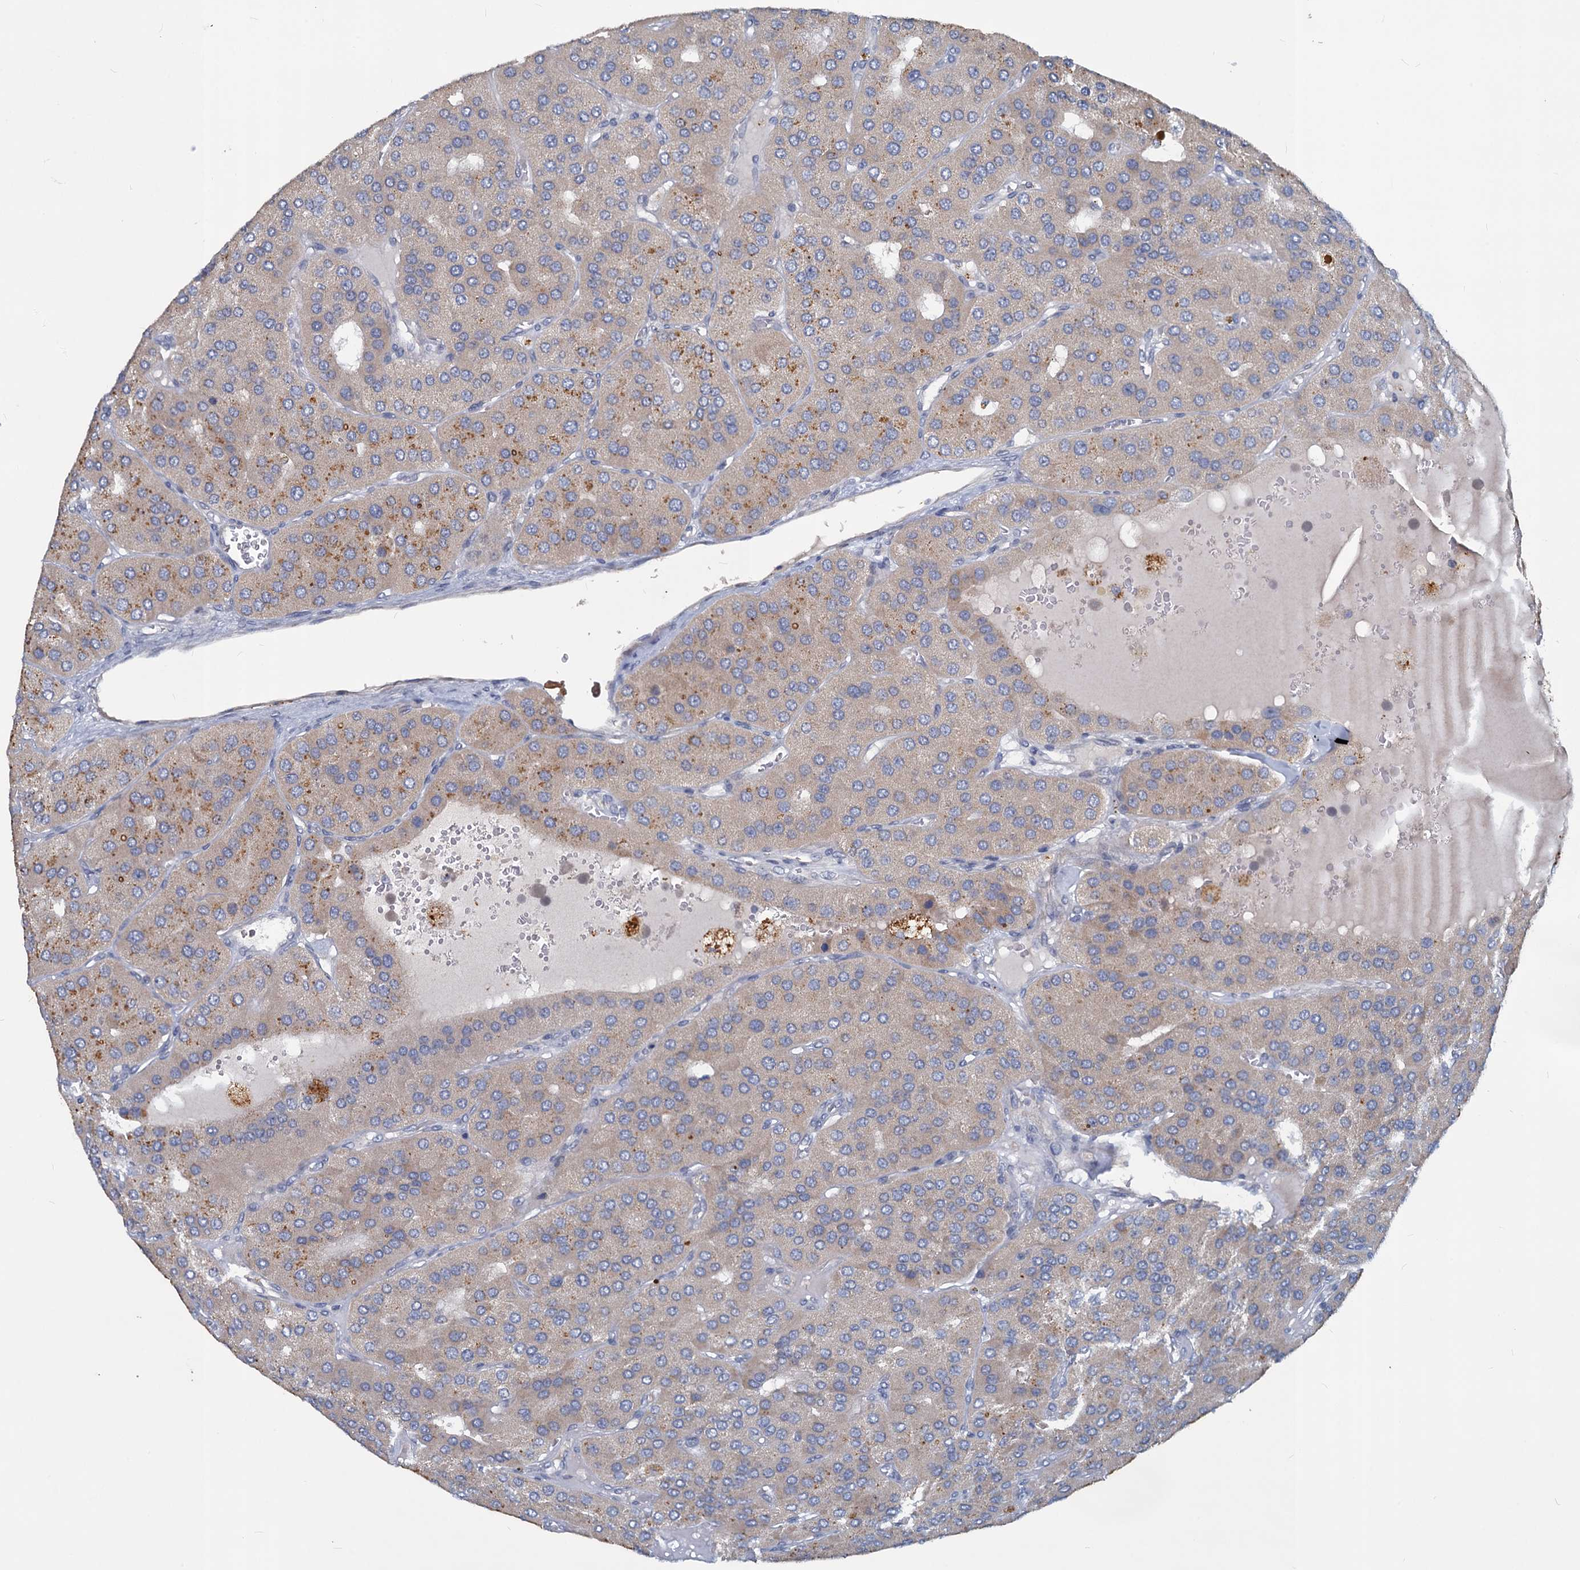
{"staining": {"intensity": "moderate", "quantity": "<25%", "location": "cytoplasmic/membranous"}, "tissue": "parathyroid gland", "cell_type": "Glandular cells", "image_type": "normal", "snomed": [{"axis": "morphology", "description": "Normal tissue, NOS"}, {"axis": "morphology", "description": "Adenoma, NOS"}, {"axis": "topography", "description": "Parathyroid gland"}], "caption": "DAB (3,3'-diaminobenzidine) immunohistochemical staining of normal human parathyroid gland exhibits moderate cytoplasmic/membranous protein expression in approximately <25% of glandular cells.", "gene": "SLC2A7", "patient": {"sex": "female", "age": 86}}